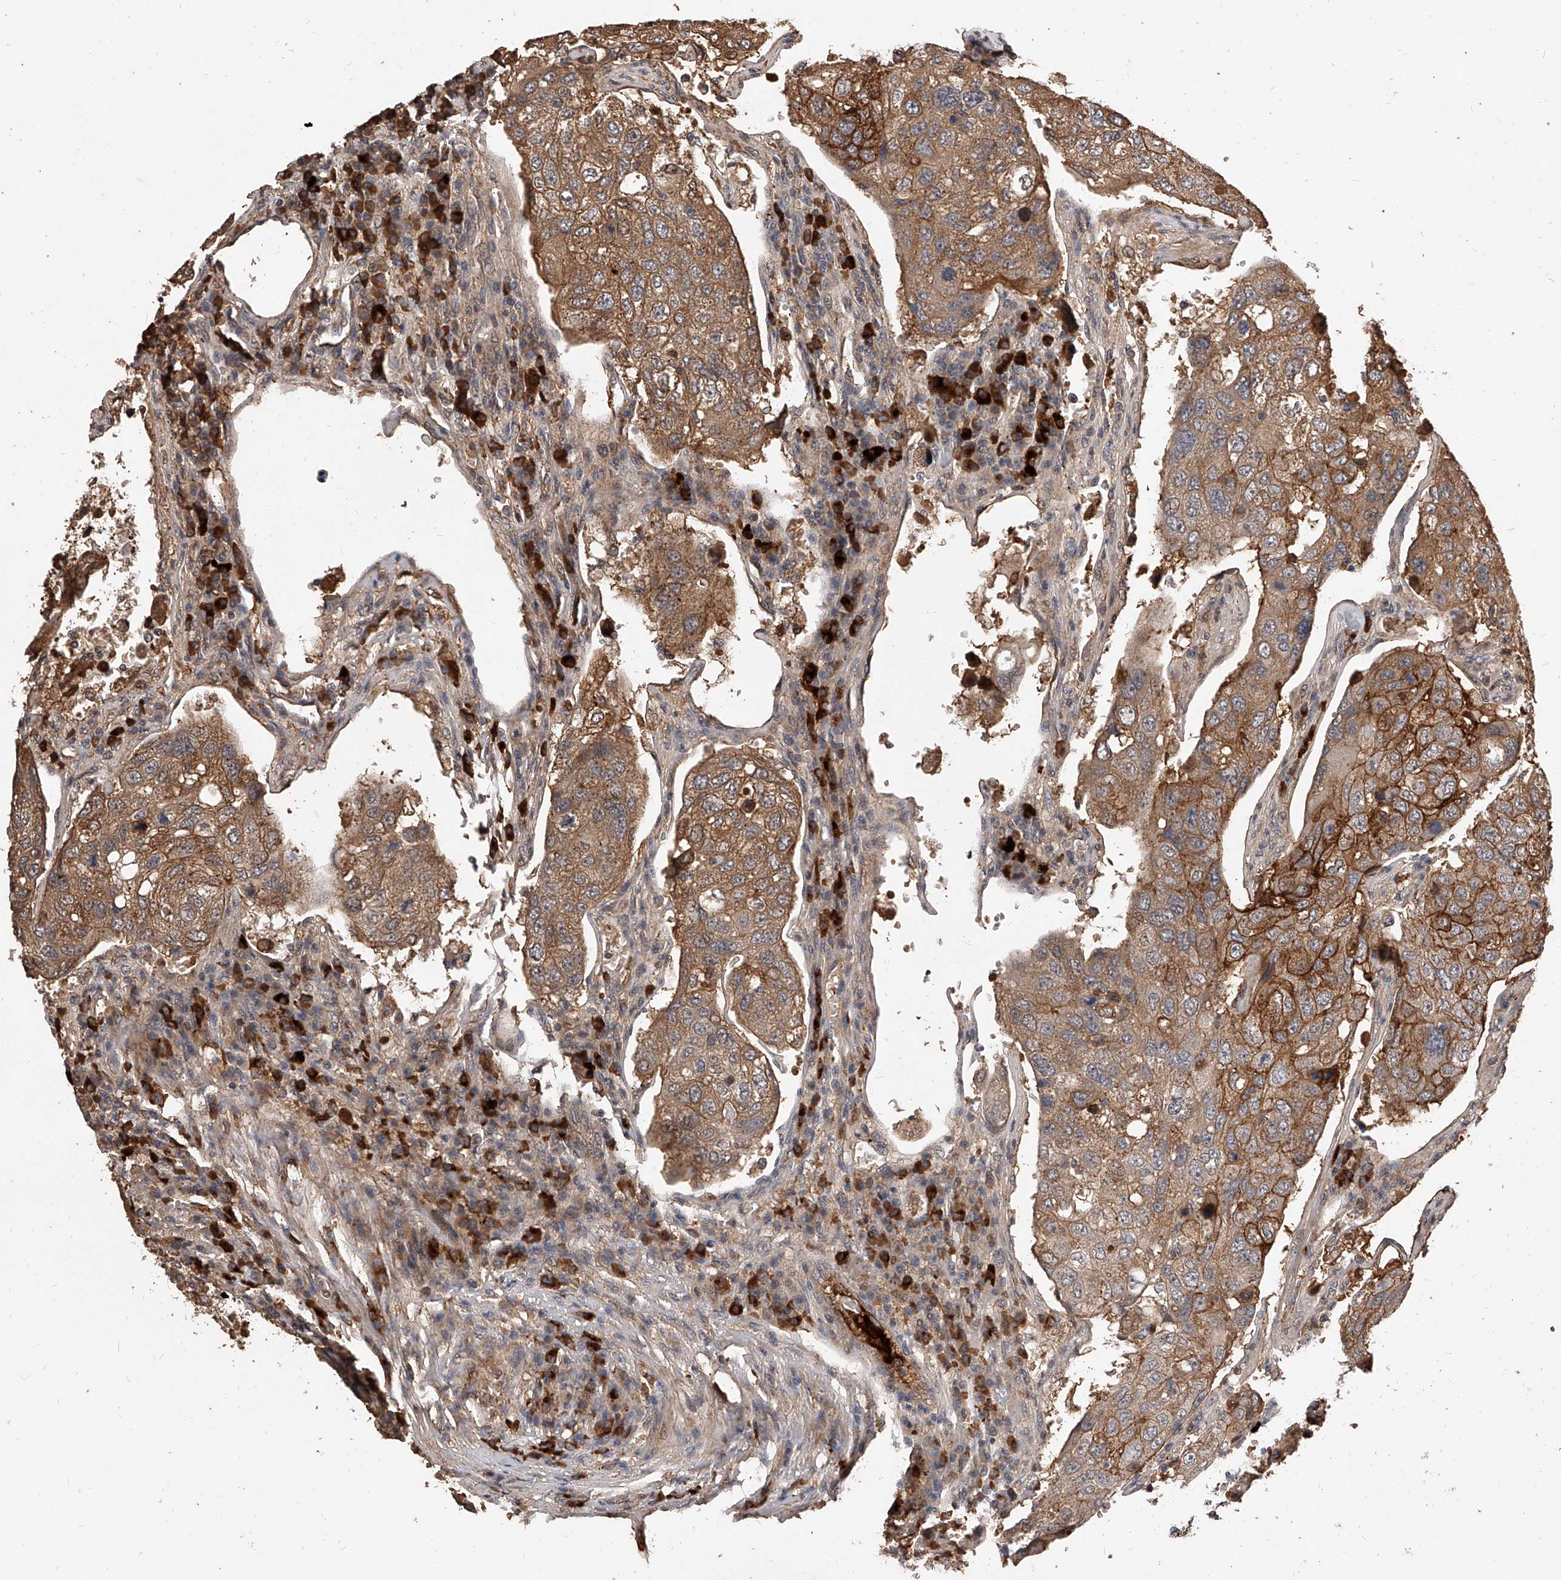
{"staining": {"intensity": "moderate", "quantity": ">75%", "location": "cytoplasmic/membranous"}, "tissue": "urothelial cancer", "cell_type": "Tumor cells", "image_type": "cancer", "snomed": [{"axis": "morphology", "description": "Urothelial carcinoma, High grade"}, {"axis": "topography", "description": "Lymph node"}, {"axis": "topography", "description": "Urinary bladder"}], "caption": "Tumor cells show moderate cytoplasmic/membranous positivity in about >75% of cells in urothelial carcinoma (high-grade).", "gene": "CFAP410", "patient": {"sex": "male", "age": 51}}